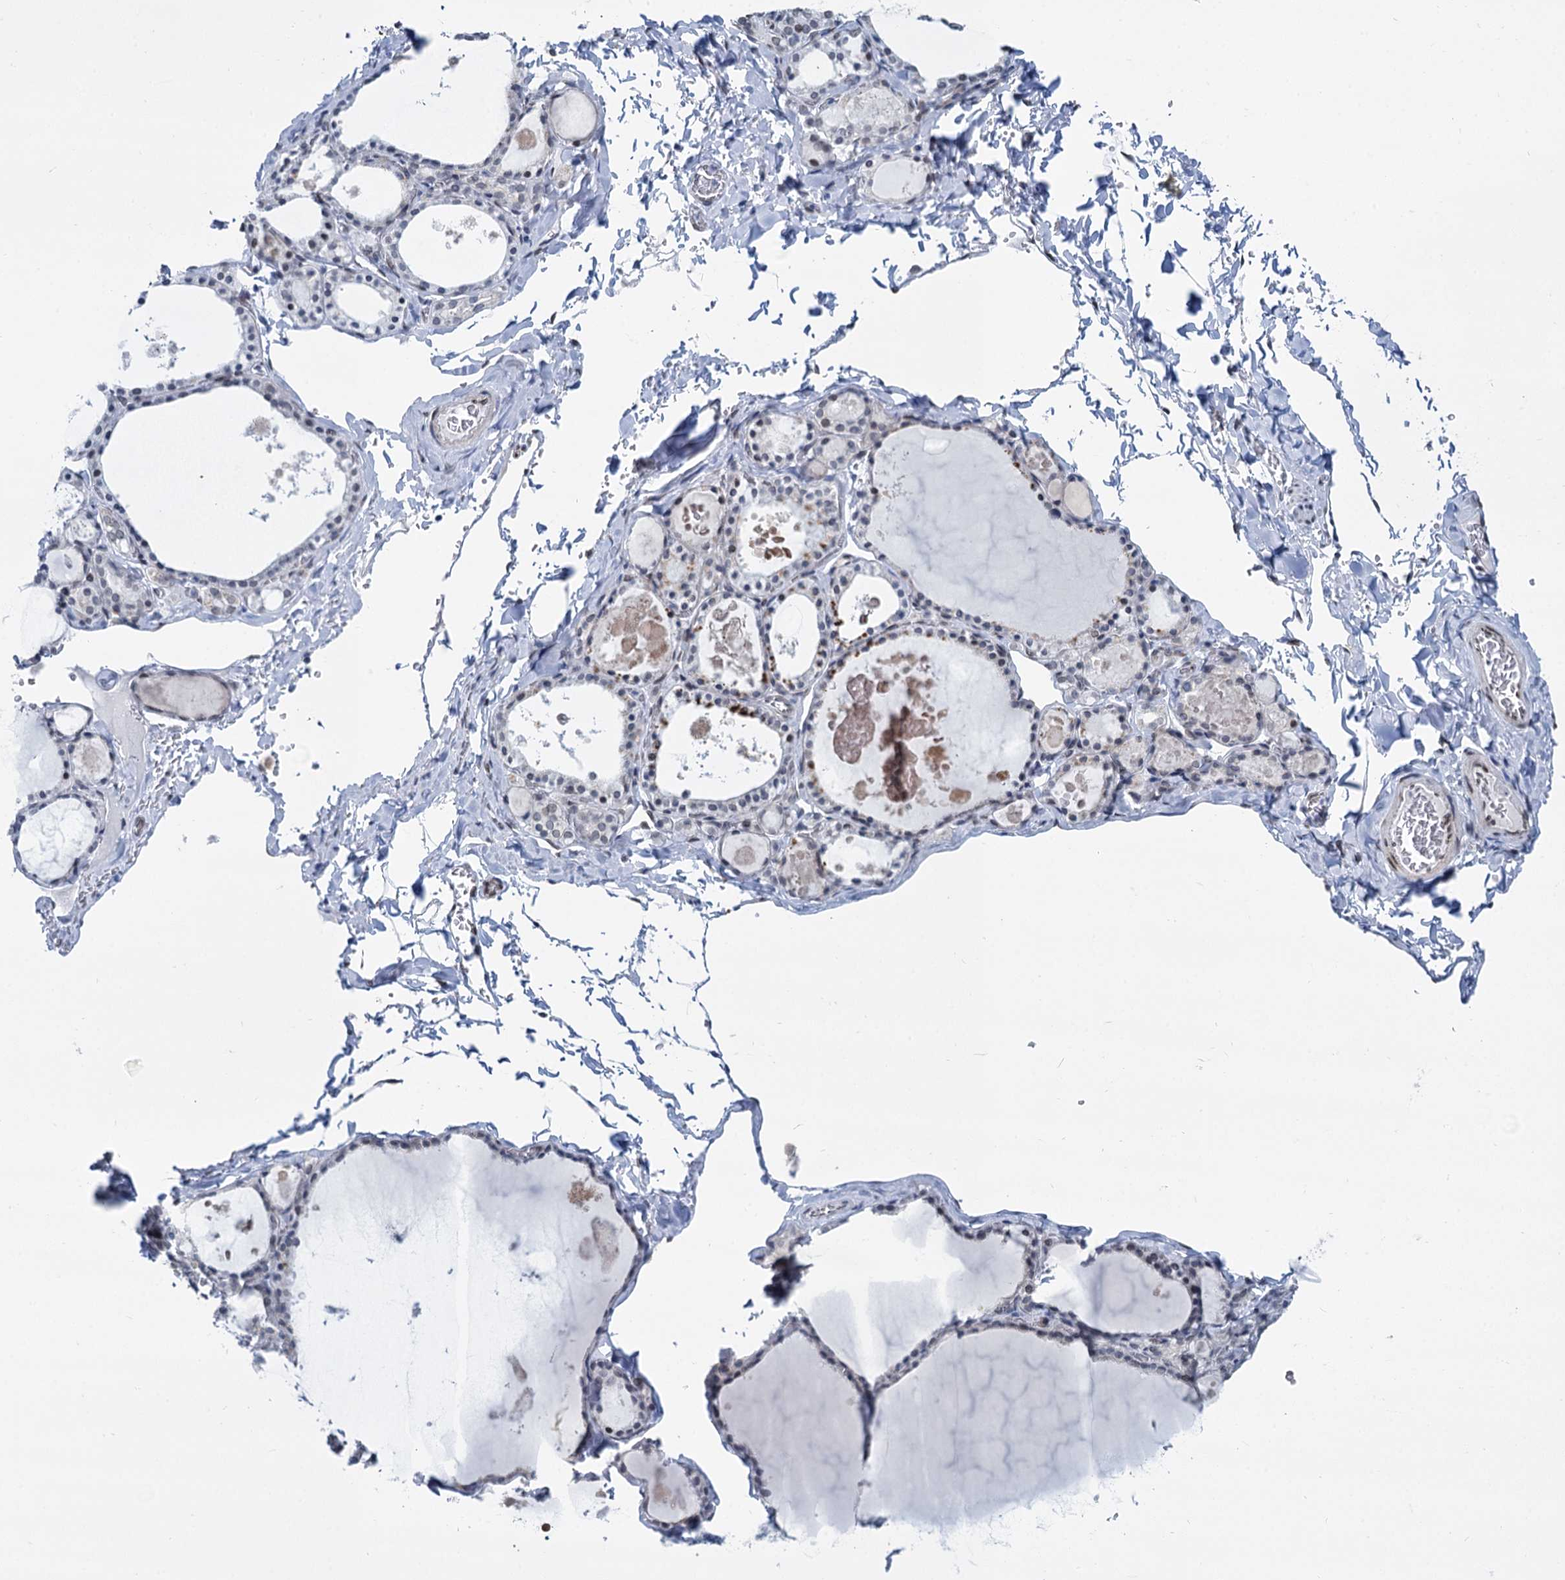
{"staining": {"intensity": "moderate", "quantity": "<25%", "location": "nuclear"}, "tissue": "thyroid gland", "cell_type": "Glandular cells", "image_type": "normal", "snomed": [{"axis": "morphology", "description": "Normal tissue, NOS"}, {"axis": "topography", "description": "Thyroid gland"}], "caption": "This is a photomicrograph of IHC staining of benign thyroid gland, which shows moderate positivity in the nuclear of glandular cells.", "gene": "PRSS35", "patient": {"sex": "male", "age": 56}}